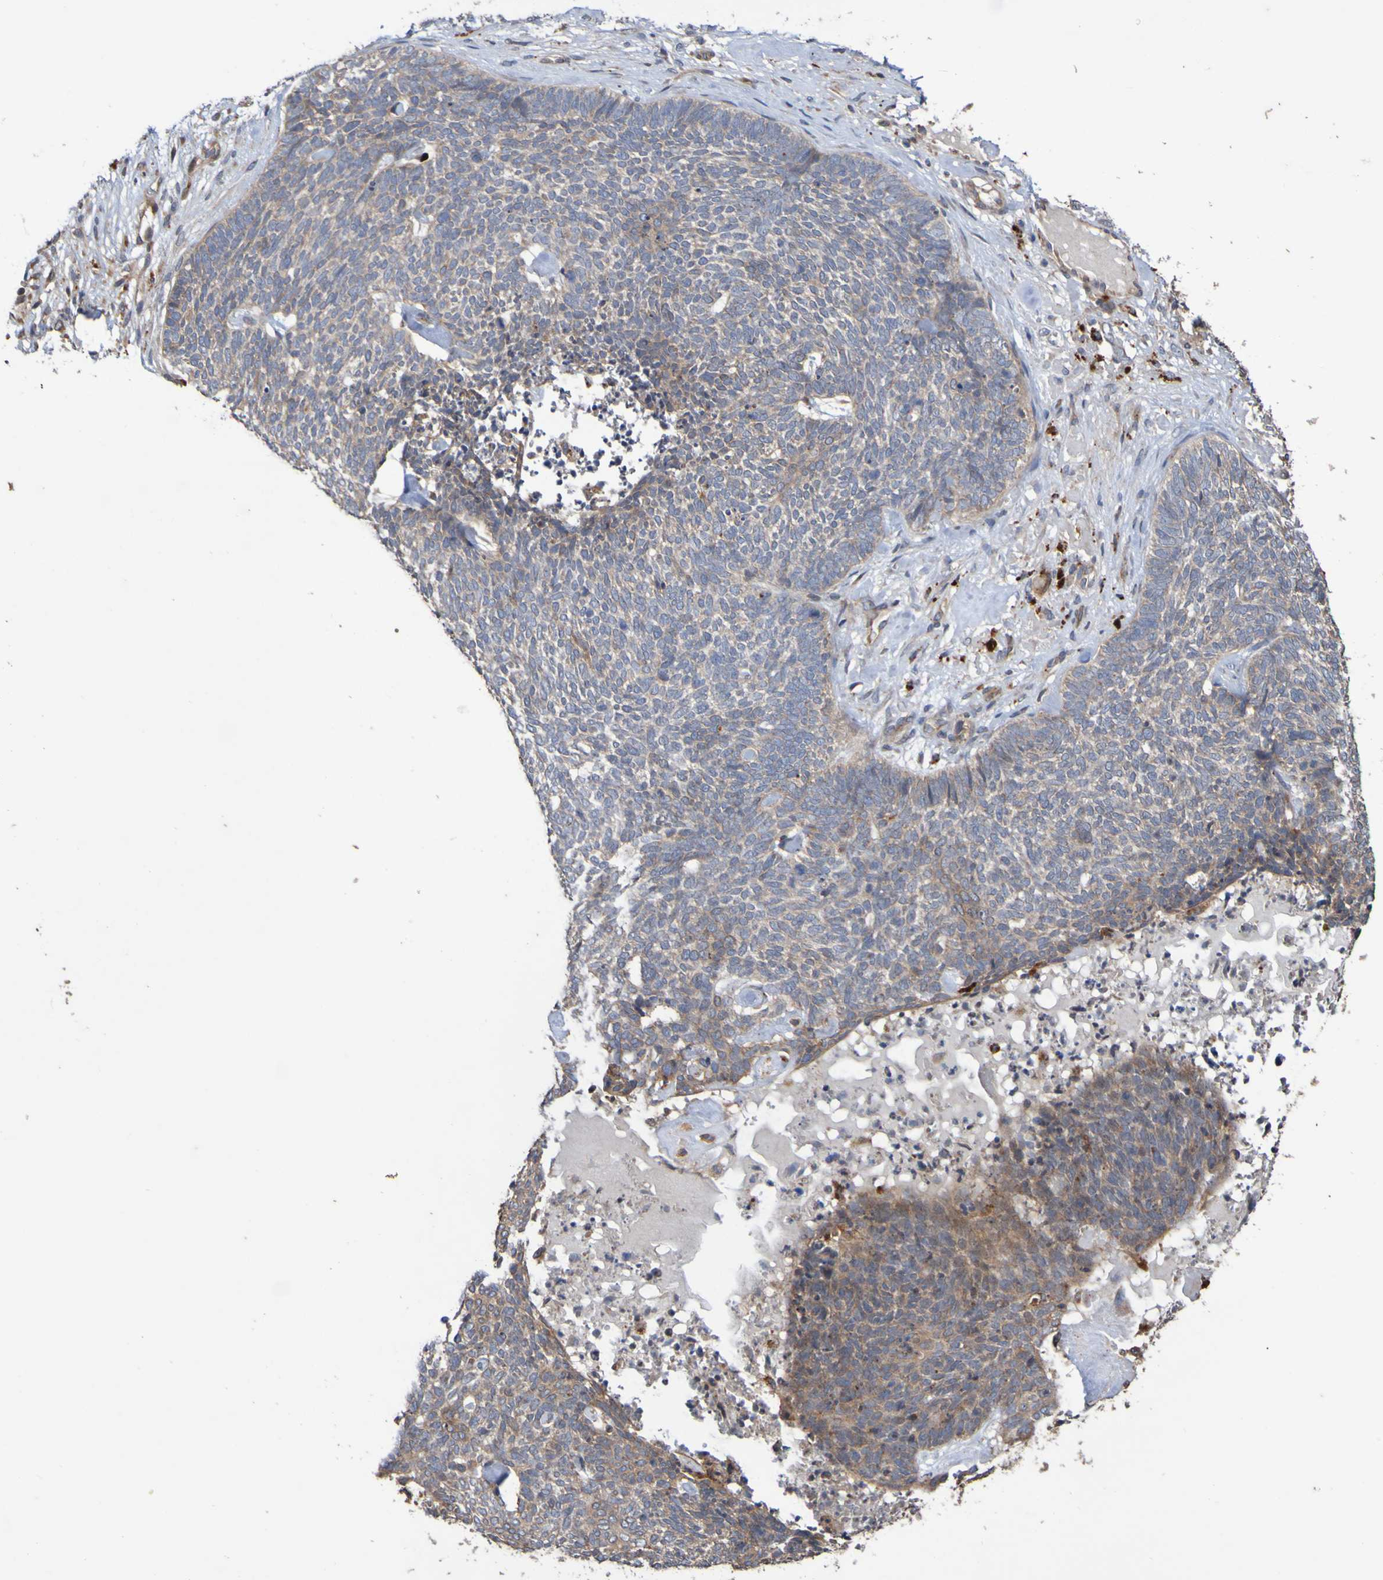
{"staining": {"intensity": "weak", "quantity": ">75%", "location": "cytoplasmic/membranous"}, "tissue": "skin cancer", "cell_type": "Tumor cells", "image_type": "cancer", "snomed": [{"axis": "morphology", "description": "Basal cell carcinoma"}, {"axis": "topography", "description": "Skin"}], "caption": "Approximately >75% of tumor cells in human skin basal cell carcinoma demonstrate weak cytoplasmic/membranous protein expression as visualized by brown immunohistochemical staining.", "gene": "UCN", "patient": {"sex": "female", "age": 84}}